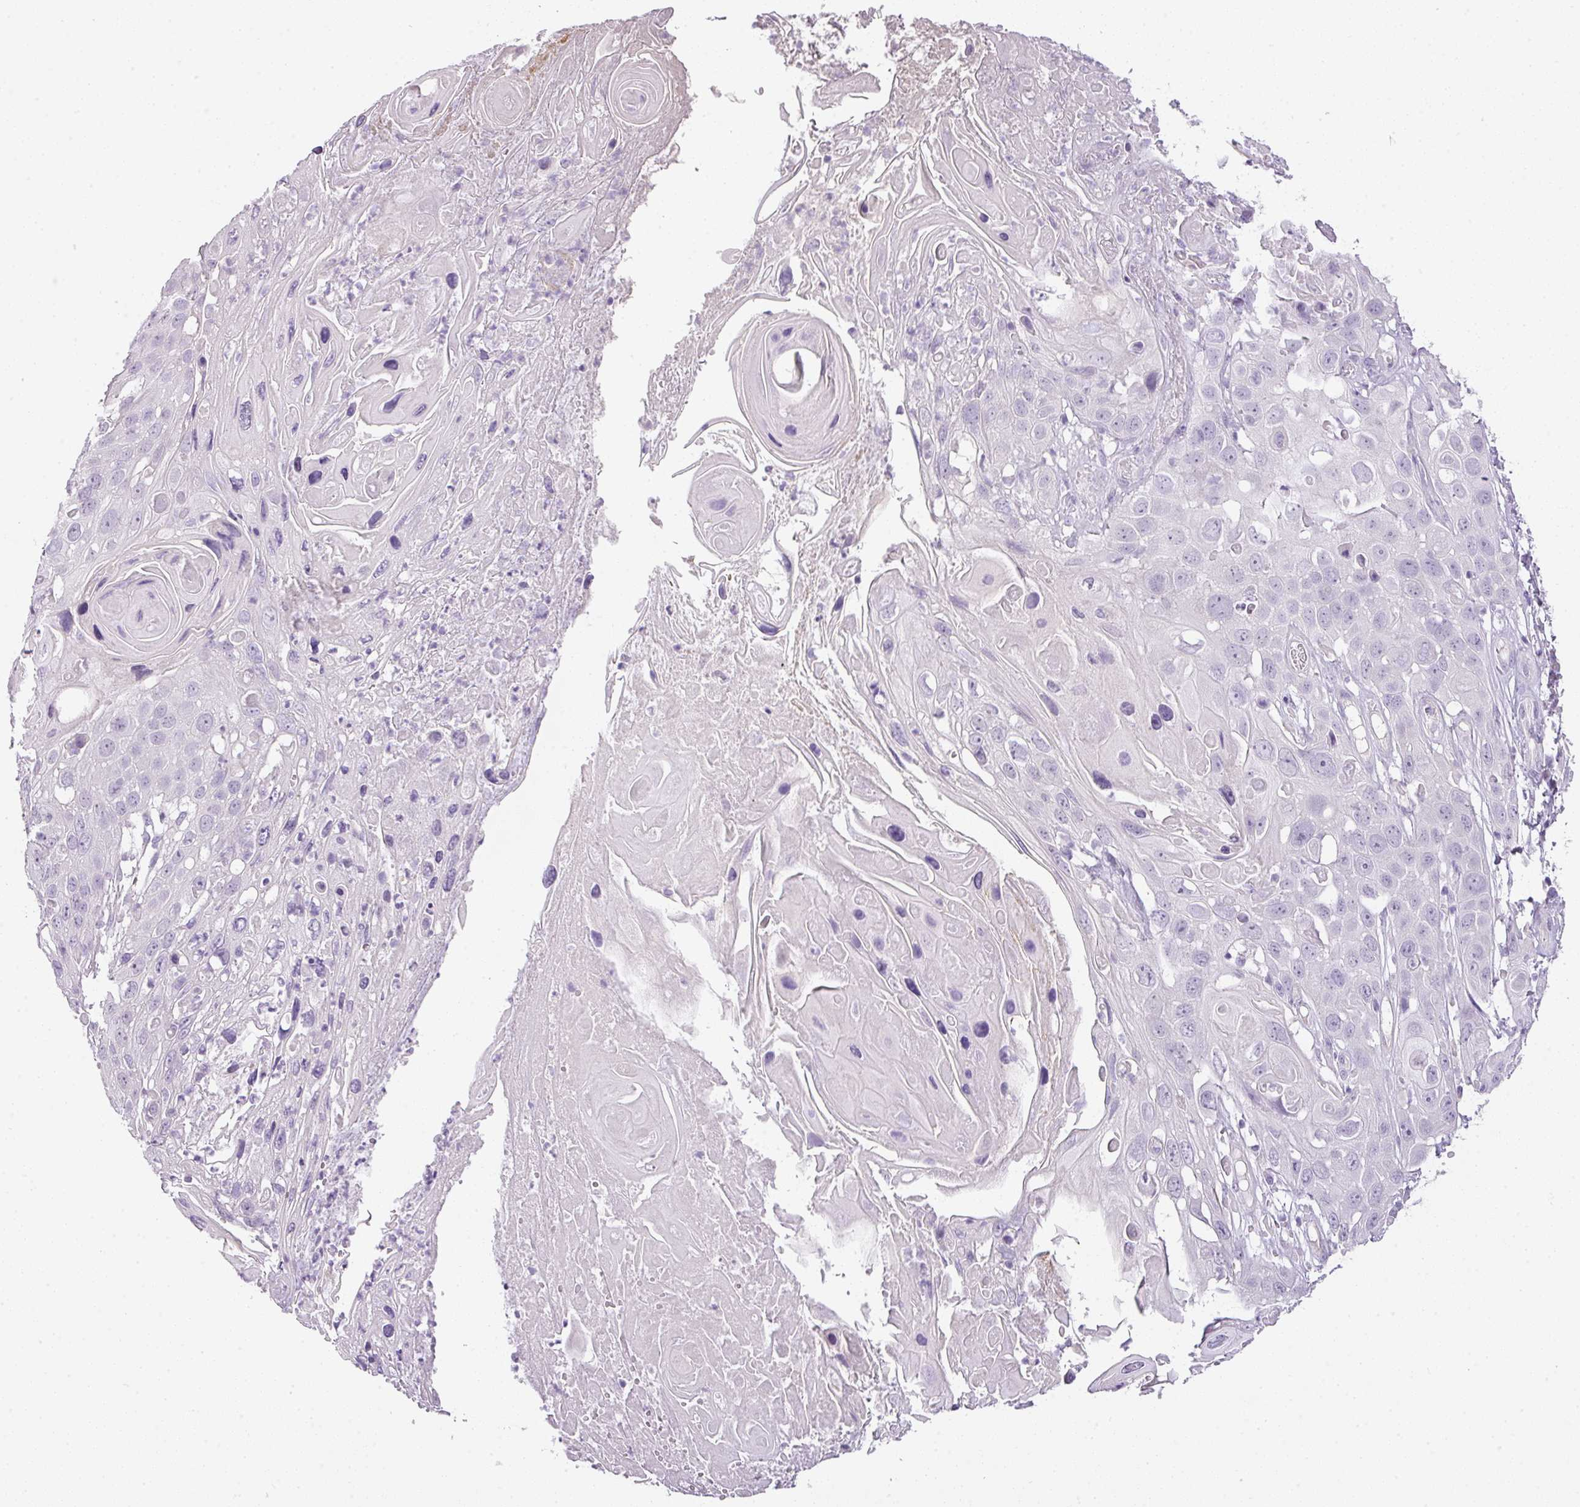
{"staining": {"intensity": "negative", "quantity": "none", "location": "none"}, "tissue": "skin cancer", "cell_type": "Tumor cells", "image_type": "cancer", "snomed": [{"axis": "morphology", "description": "Squamous cell carcinoma, NOS"}, {"axis": "topography", "description": "Skin"}], "caption": "Tumor cells are negative for brown protein staining in skin cancer (squamous cell carcinoma).", "gene": "RAX2", "patient": {"sex": "male", "age": 55}}